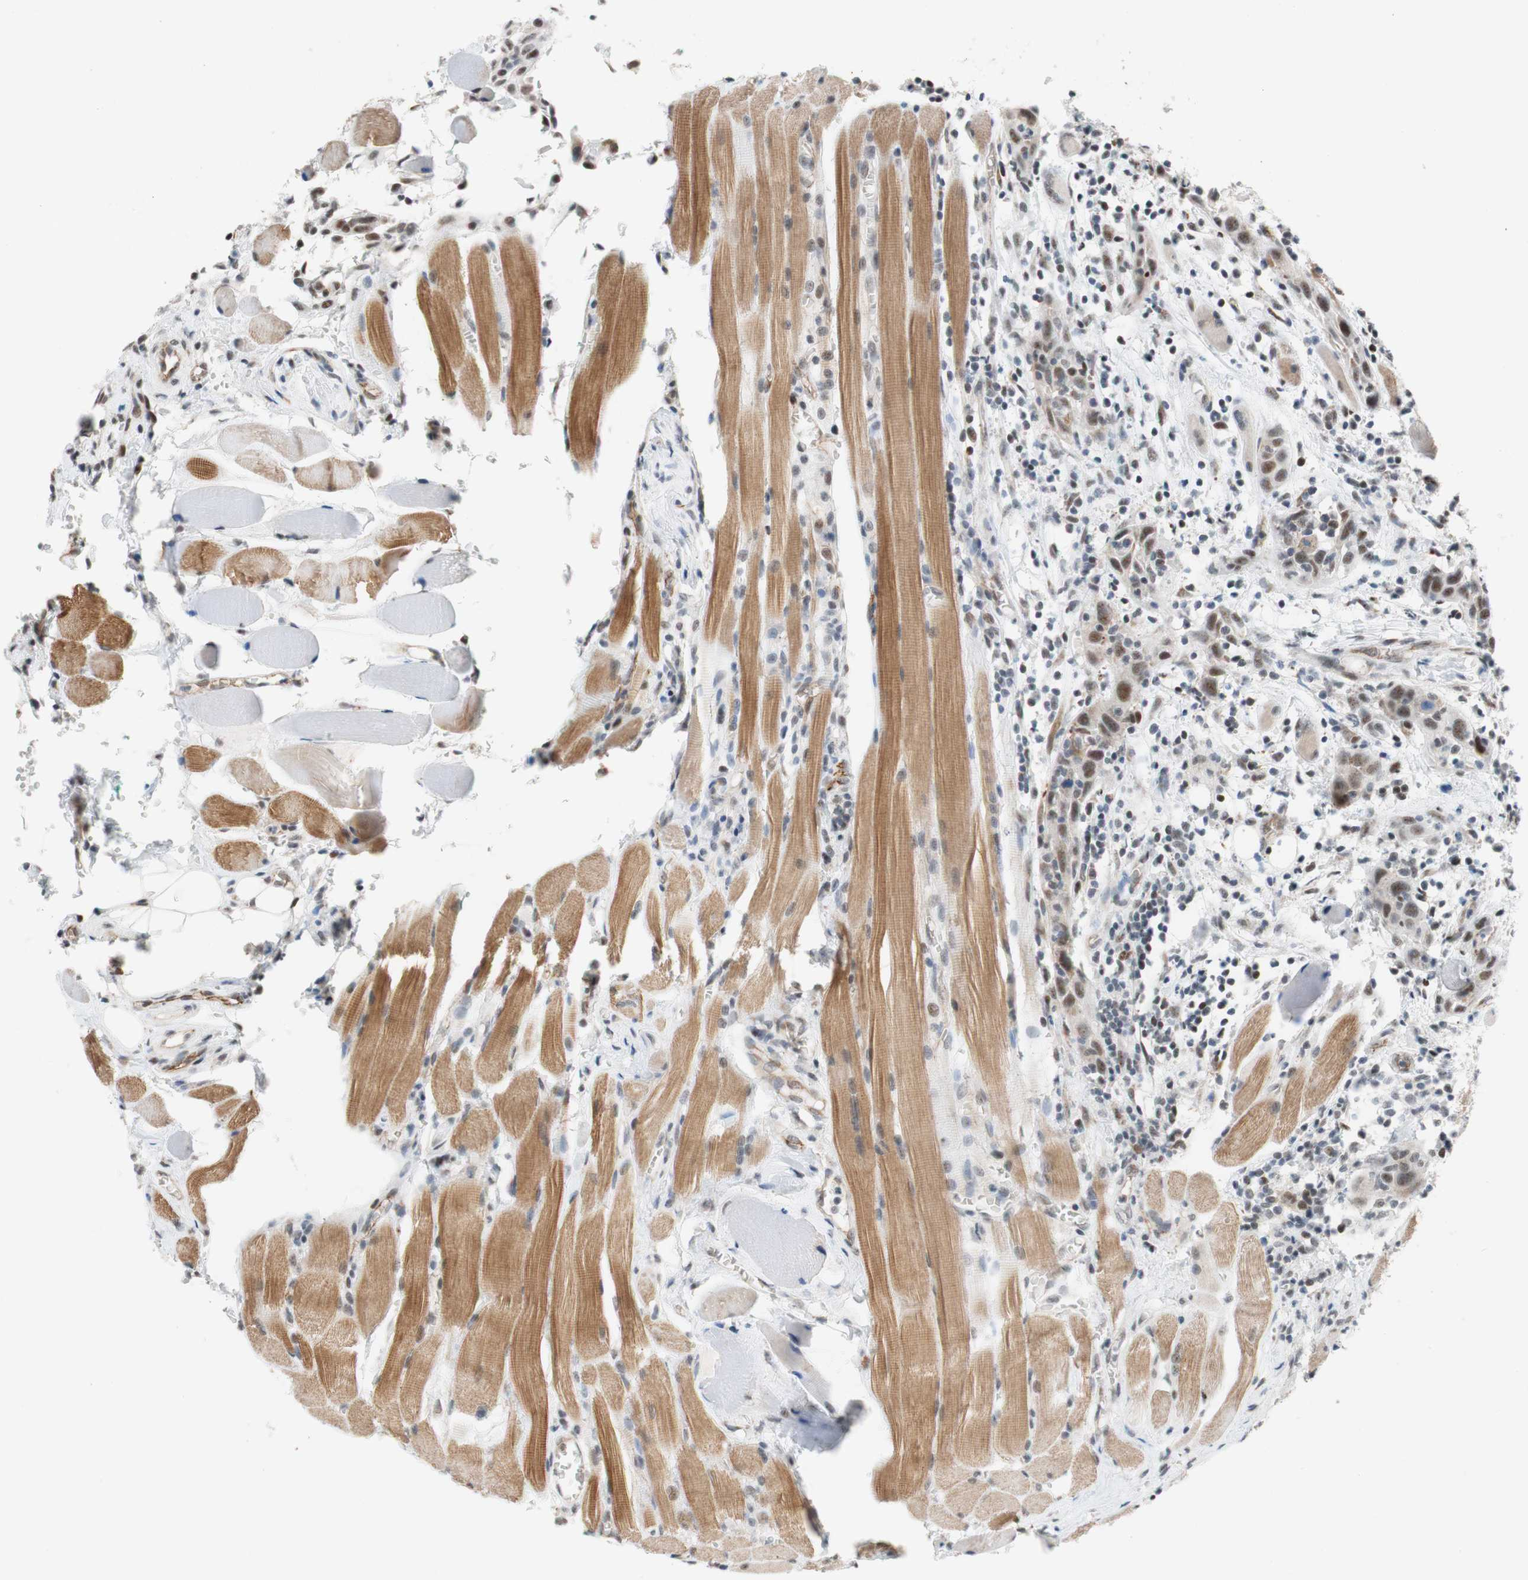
{"staining": {"intensity": "moderate", "quantity": ">75%", "location": "nuclear"}, "tissue": "head and neck cancer", "cell_type": "Tumor cells", "image_type": "cancer", "snomed": [{"axis": "morphology", "description": "Squamous cell carcinoma, NOS"}, {"axis": "topography", "description": "Oral tissue"}, {"axis": "topography", "description": "Head-Neck"}], "caption": "A brown stain shows moderate nuclear positivity of a protein in human squamous cell carcinoma (head and neck) tumor cells.", "gene": "SAP18", "patient": {"sex": "female", "age": 50}}